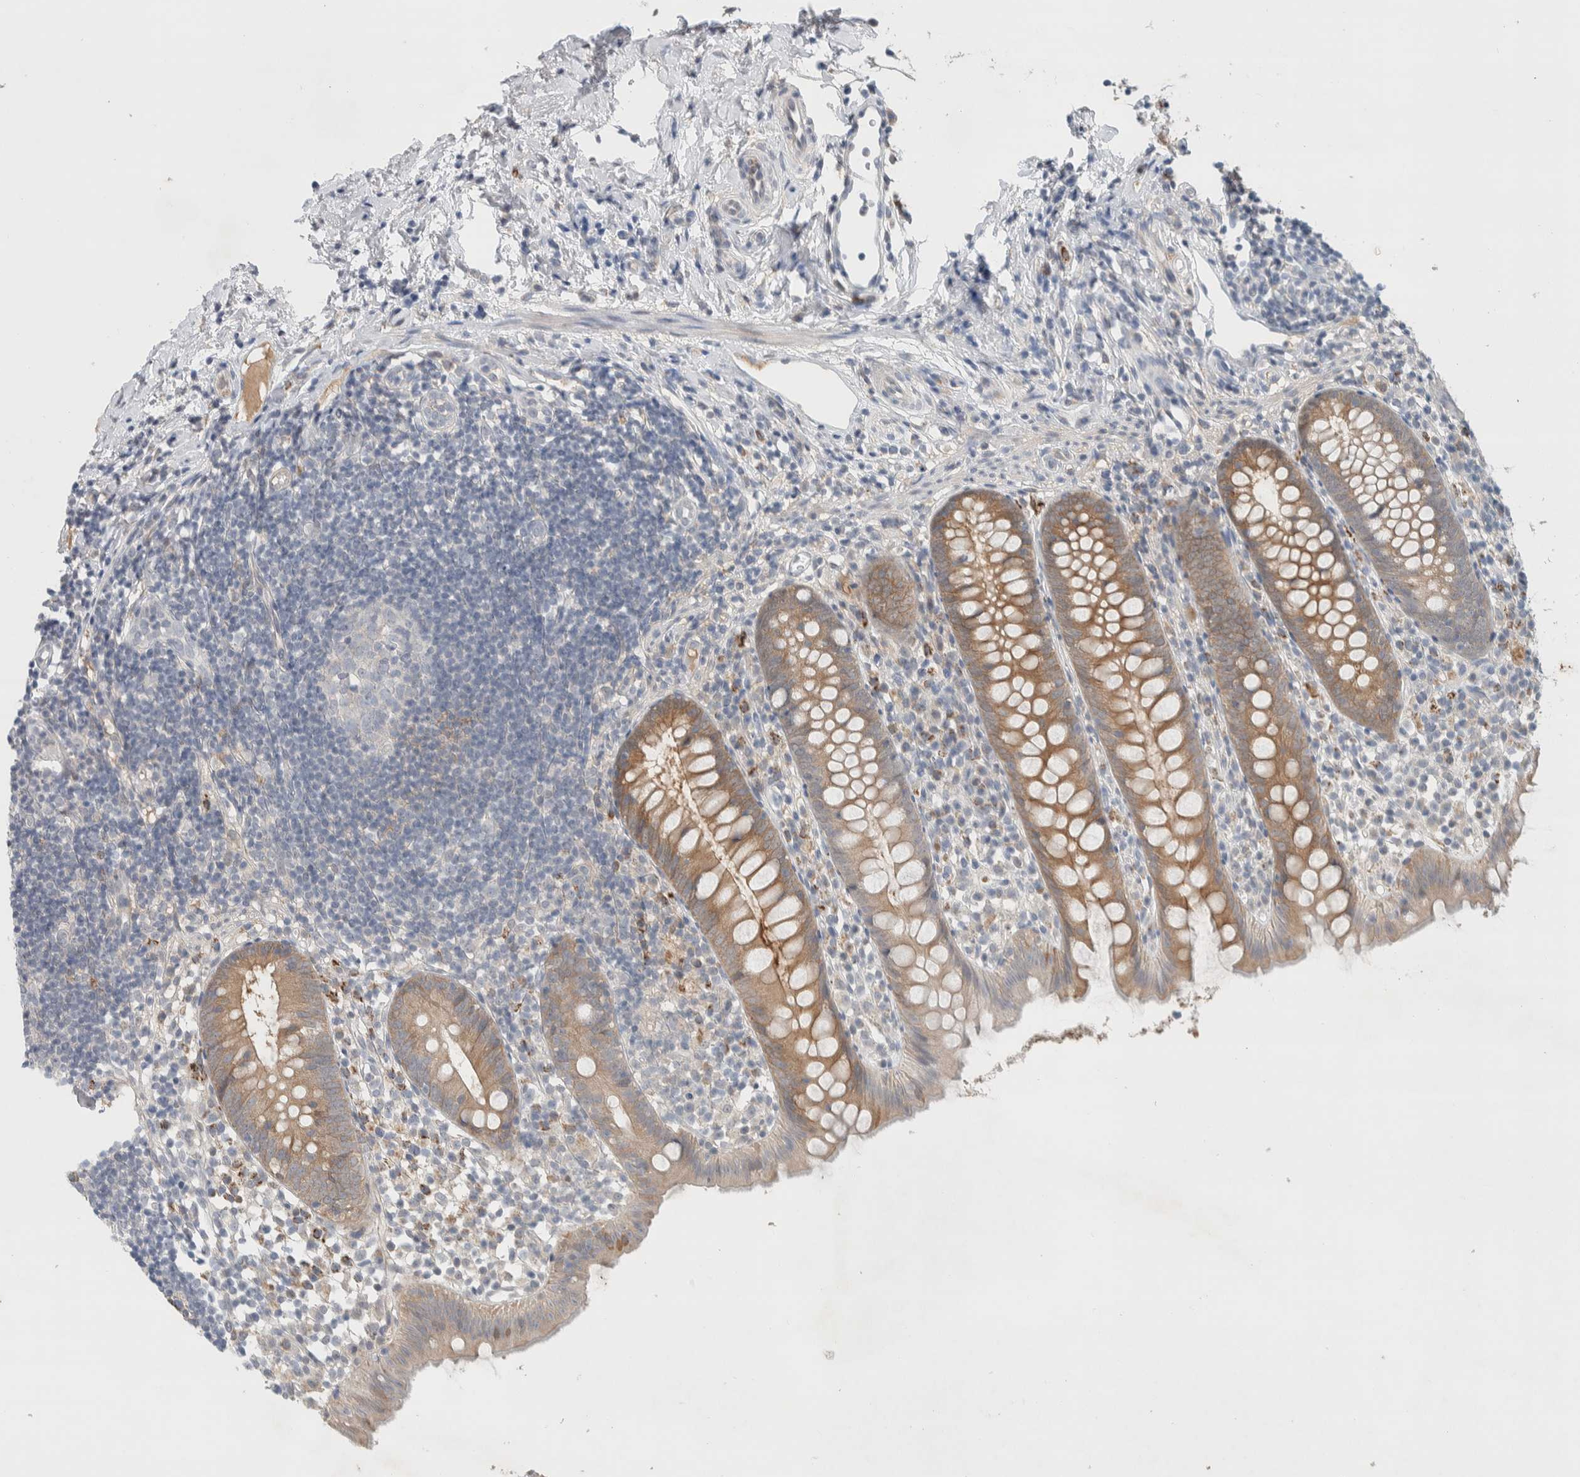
{"staining": {"intensity": "moderate", "quantity": "25%-75%", "location": "cytoplasmic/membranous"}, "tissue": "appendix", "cell_type": "Glandular cells", "image_type": "normal", "snomed": [{"axis": "morphology", "description": "Normal tissue, NOS"}, {"axis": "topography", "description": "Appendix"}], "caption": "A micrograph of appendix stained for a protein reveals moderate cytoplasmic/membranous brown staining in glandular cells. (DAB IHC, brown staining for protein, blue staining for nuclei).", "gene": "DEPTOR", "patient": {"sex": "female", "age": 20}}